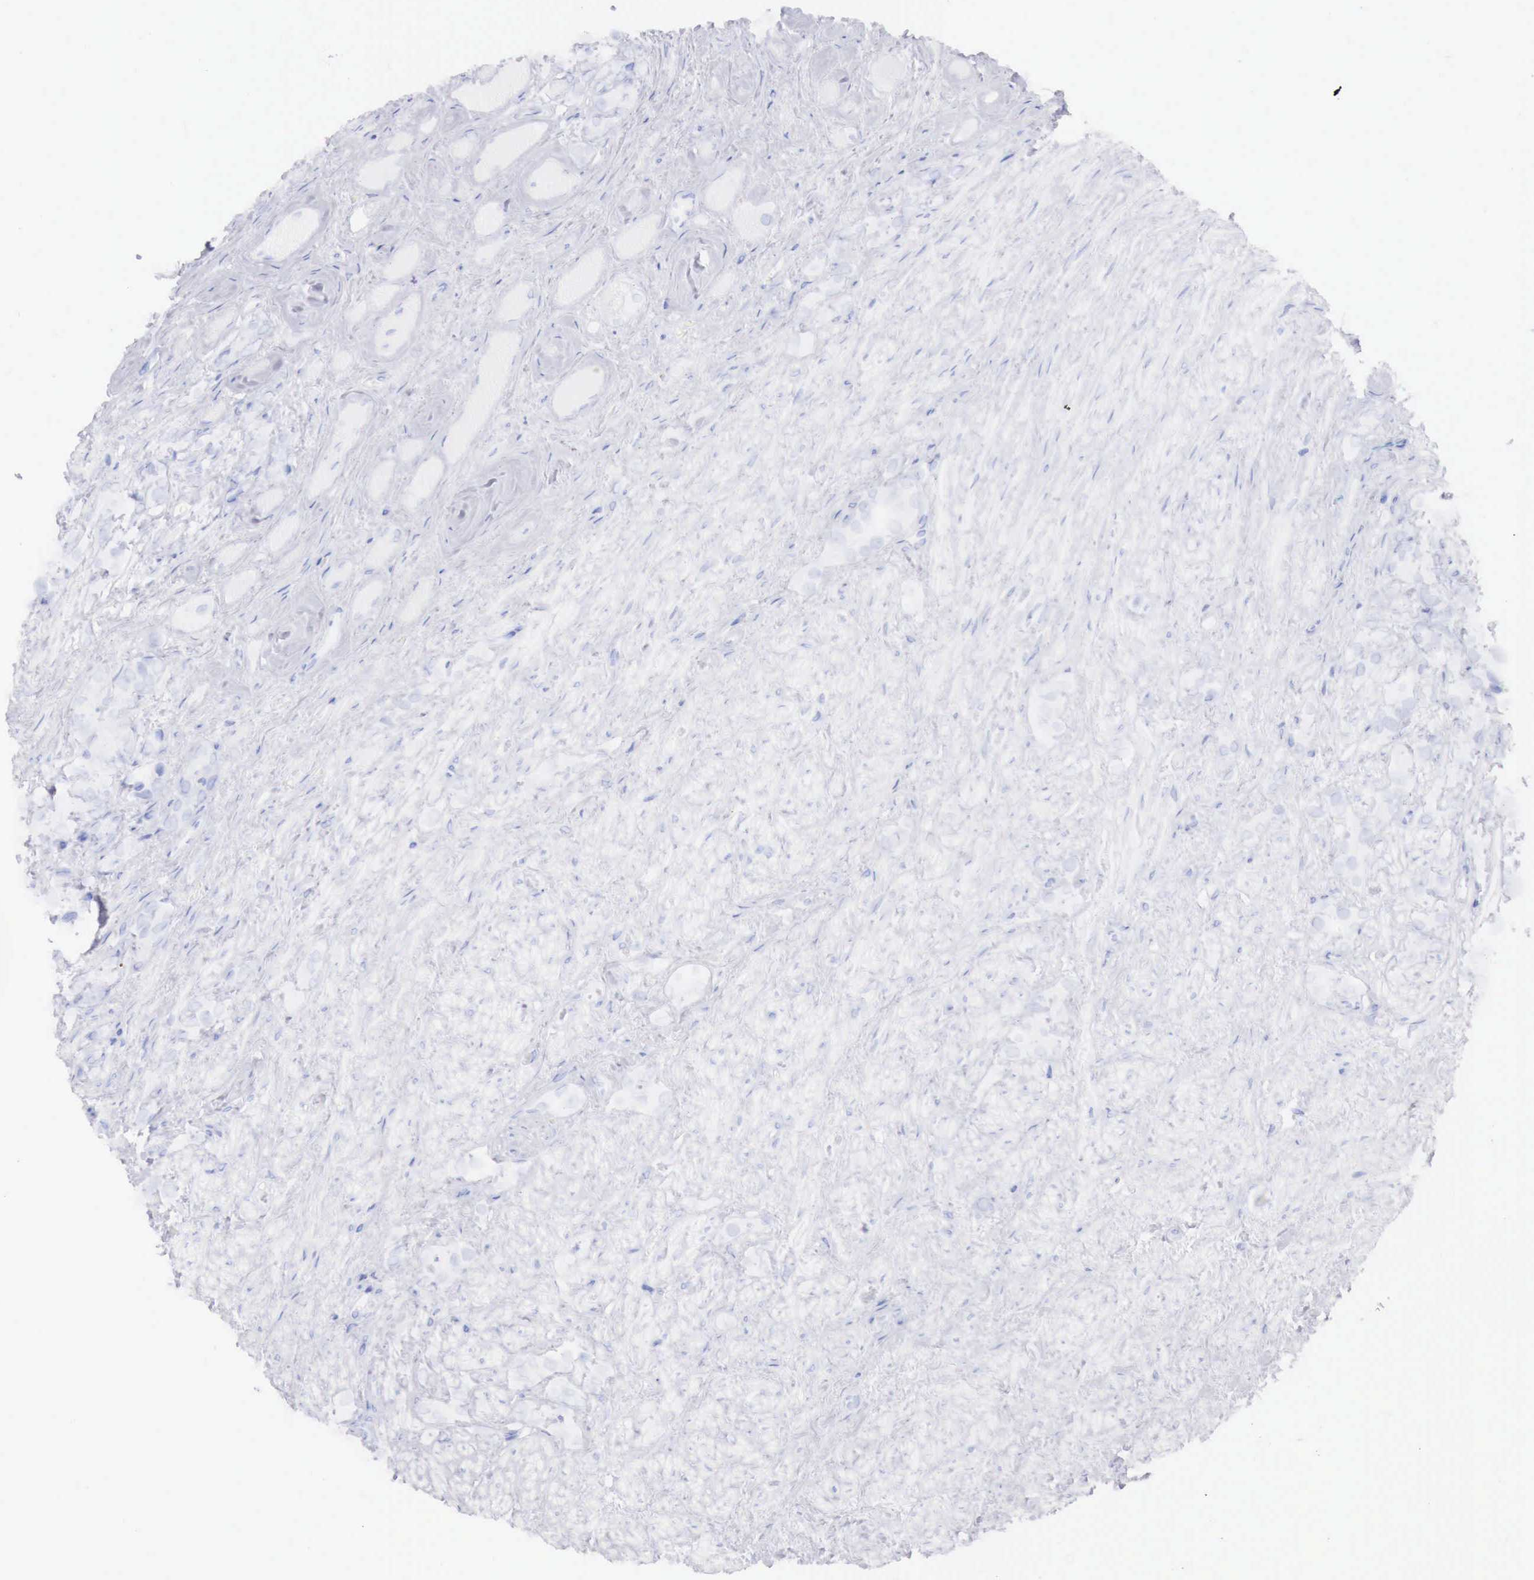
{"staining": {"intensity": "negative", "quantity": "none", "location": "none"}, "tissue": "prostate cancer", "cell_type": "Tumor cells", "image_type": "cancer", "snomed": [{"axis": "morphology", "description": "Adenocarcinoma, Medium grade"}, {"axis": "topography", "description": "Prostate"}], "caption": "Tumor cells show no significant protein staining in prostate adenocarcinoma (medium-grade).", "gene": "INHA", "patient": {"sex": "male", "age": 73}}